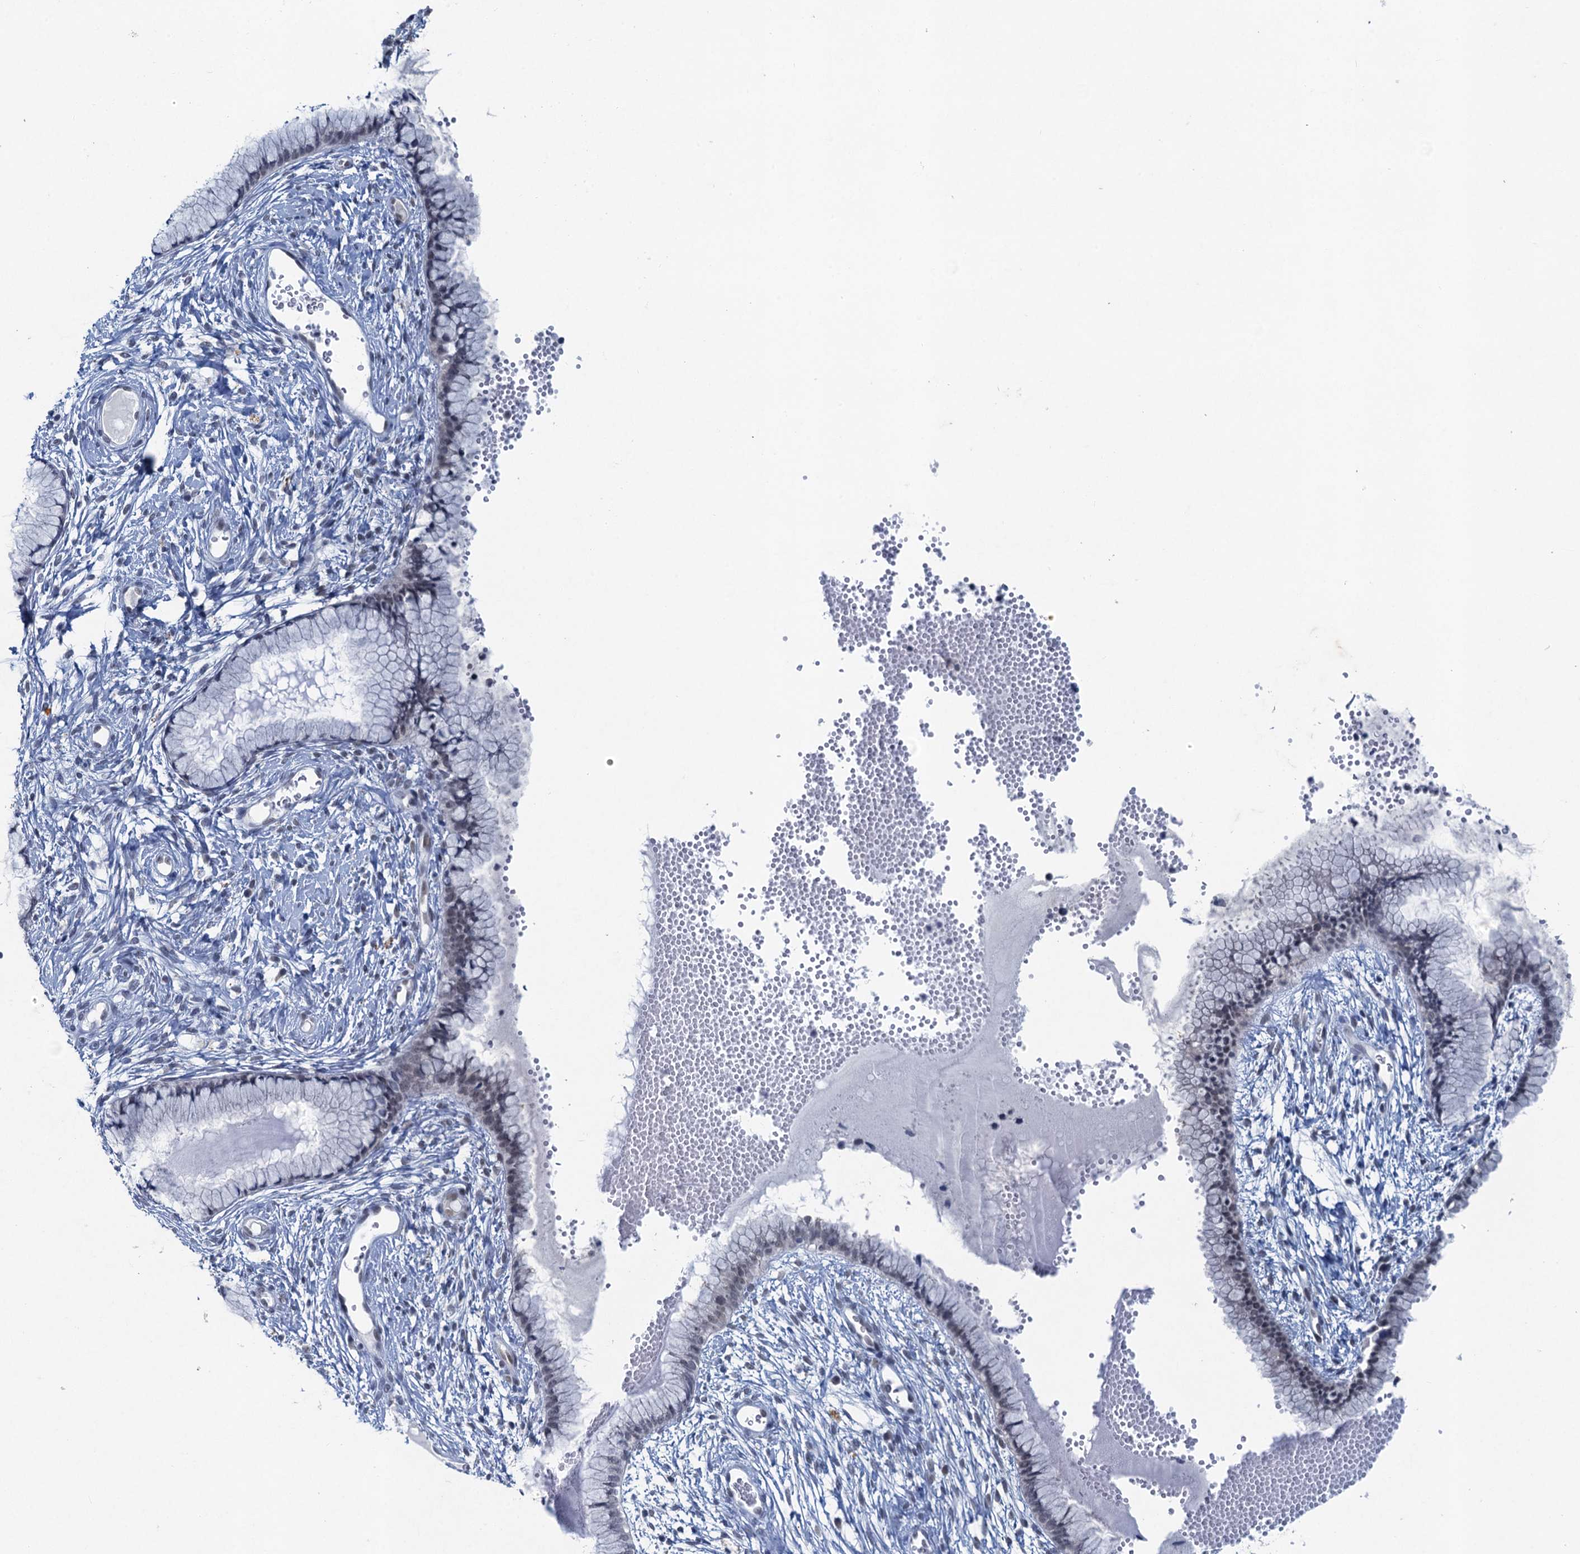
{"staining": {"intensity": "negative", "quantity": "none", "location": "none"}, "tissue": "cervix", "cell_type": "Glandular cells", "image_type": "normal", "snomed": [{"axis": "morphology", "description": "Normal tissue, NOS"}, {"axis": "topography", "description": "Cervix"}], "caption": "A high-resolution photomicrograph shows immunohistochemistry staining of normal cervix, which displays no significant expression in glandular cells.", "gene": "ENSG00000230707", "patient": {"sex": "female", "age": 42}}